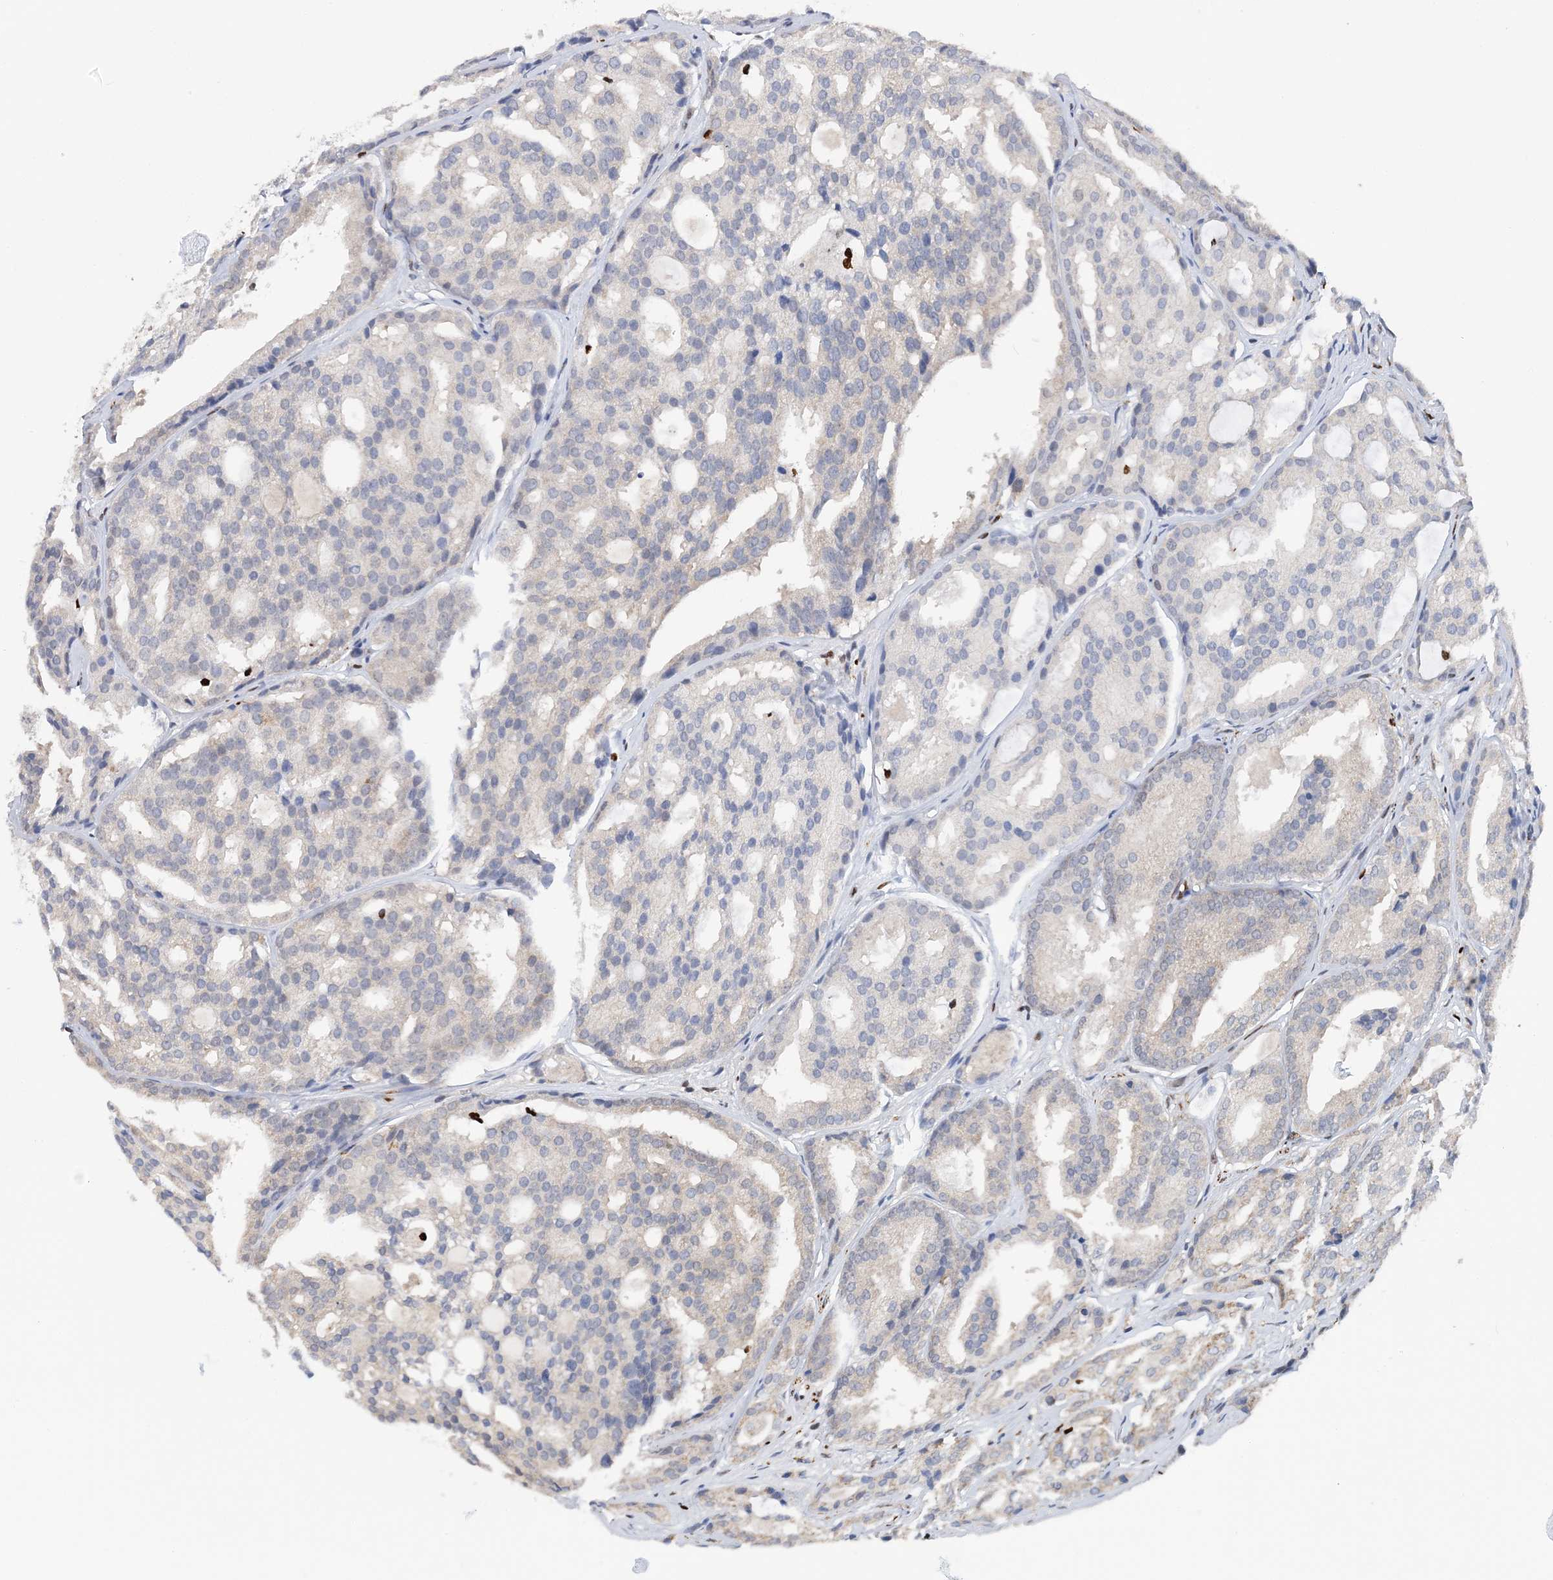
{"staining": {"intensity": "negative", "quantity": "none", "location": "none"}, "tissue": "prostate cancer", "cell_type": "Tumor cells", "image_type": "cancer", "snomed": [{"axis": "morphology", "description": "Adenocarcinoma, High grade"}, {"axis": "topography", "description": "Prostate"}], "caption": "This micrograph is of prostate cancer stained with immunohistochemistry (IHC) to label a protein in brown with the nuclei are counter-stained blue. There is no staining in tumor cells.", "gene": "NIT2", "patient": {"sex": "male", "age": 64}}